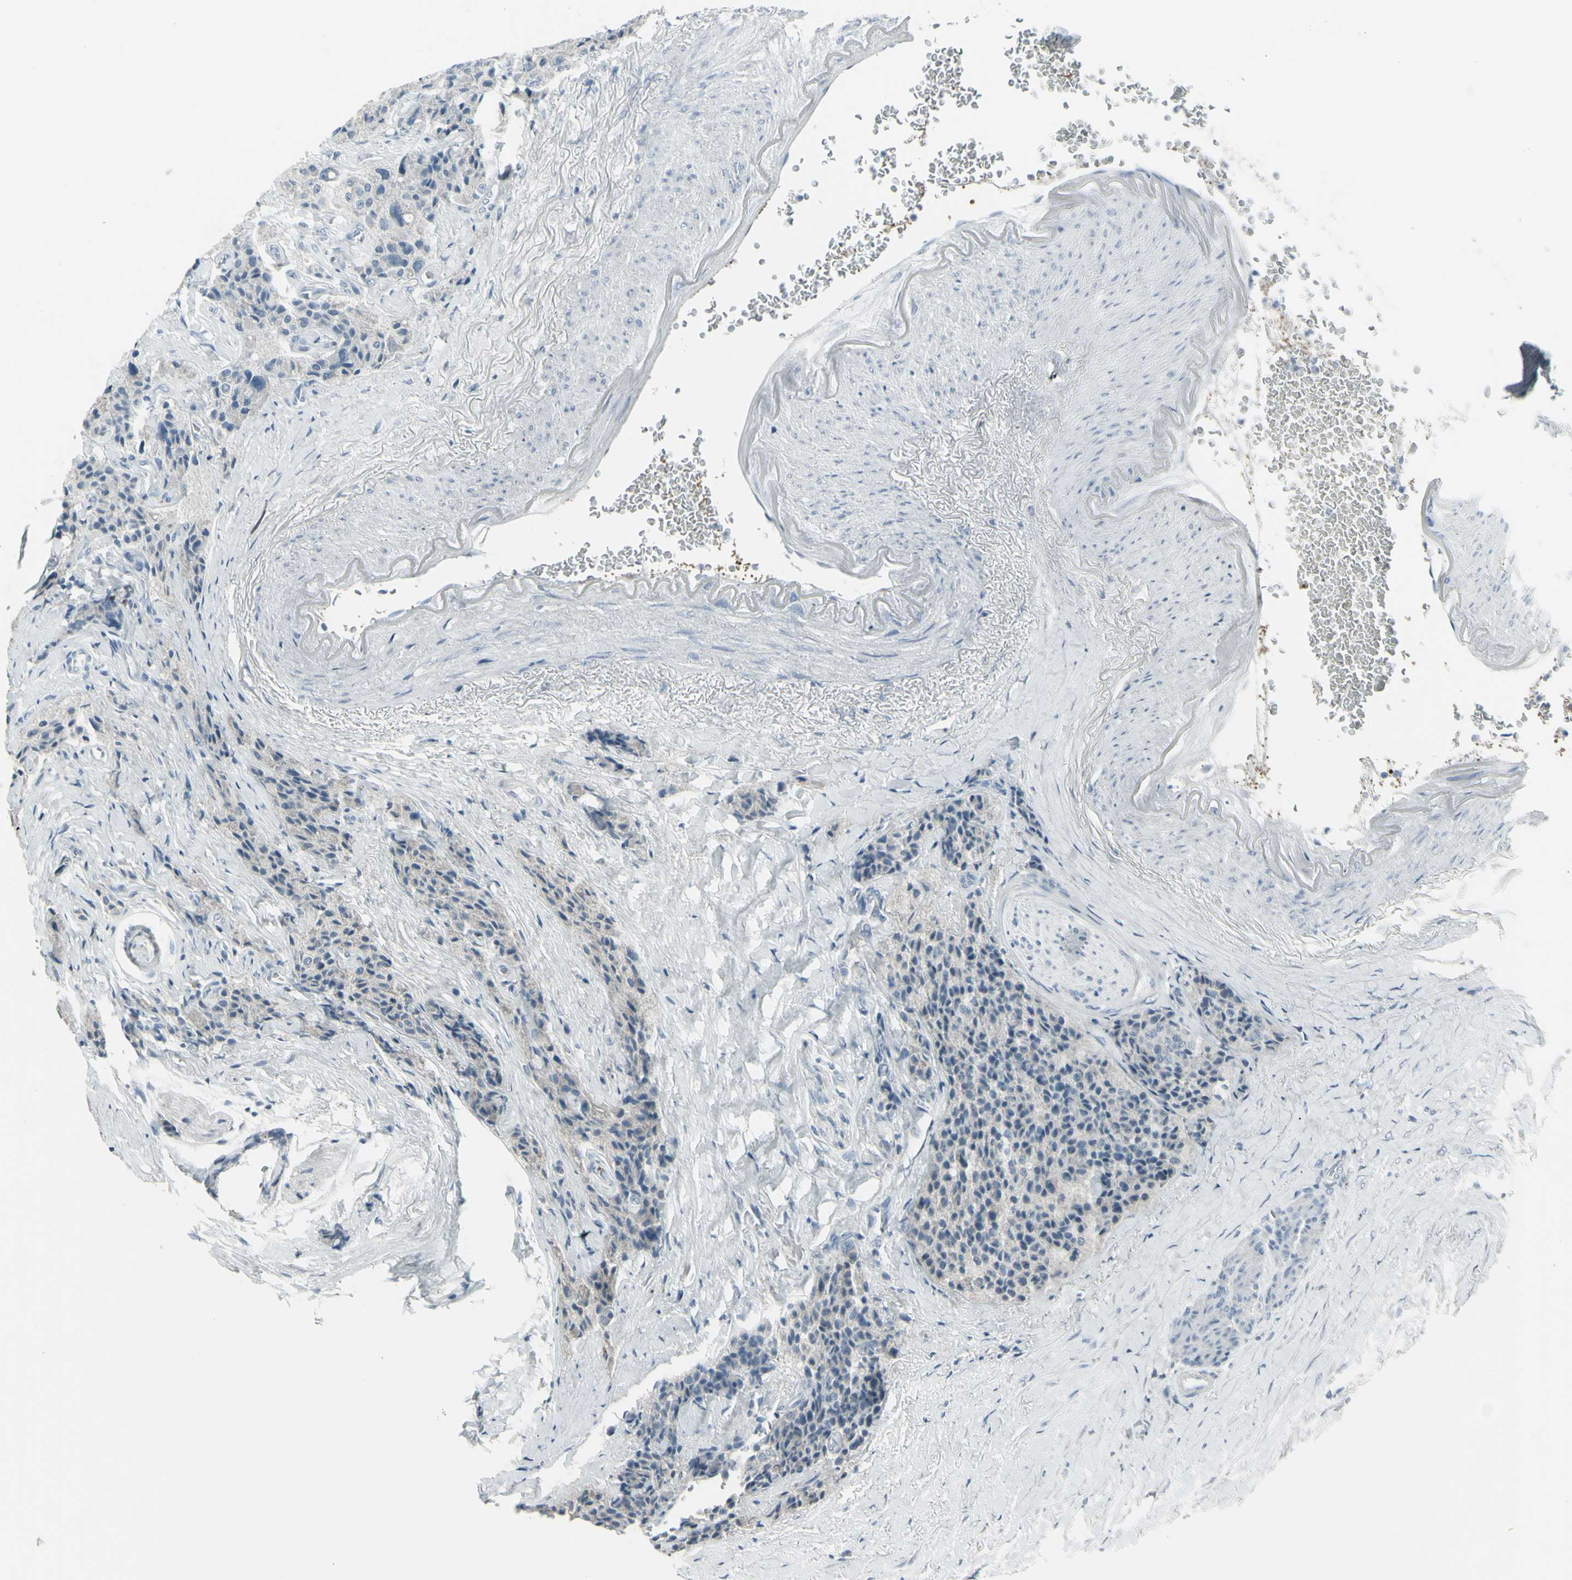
{"staining": {"intensity": "negative", "quantity": "none", "location": "none"}, "tissue": "carcinoid", "cell_type": "Tumor cells", "image_type": "cancer", "snomed": [{"axis": "morphology", "description": "Carcinoid, malignant, NOS"}, {"axis": "topography", "description": "Colon"}], "caption": "Tumor cells show no significant protein staining in carcinoid (malignant).", "gene": "CD79B", "patient": {"sex": "female", "age": 61}}